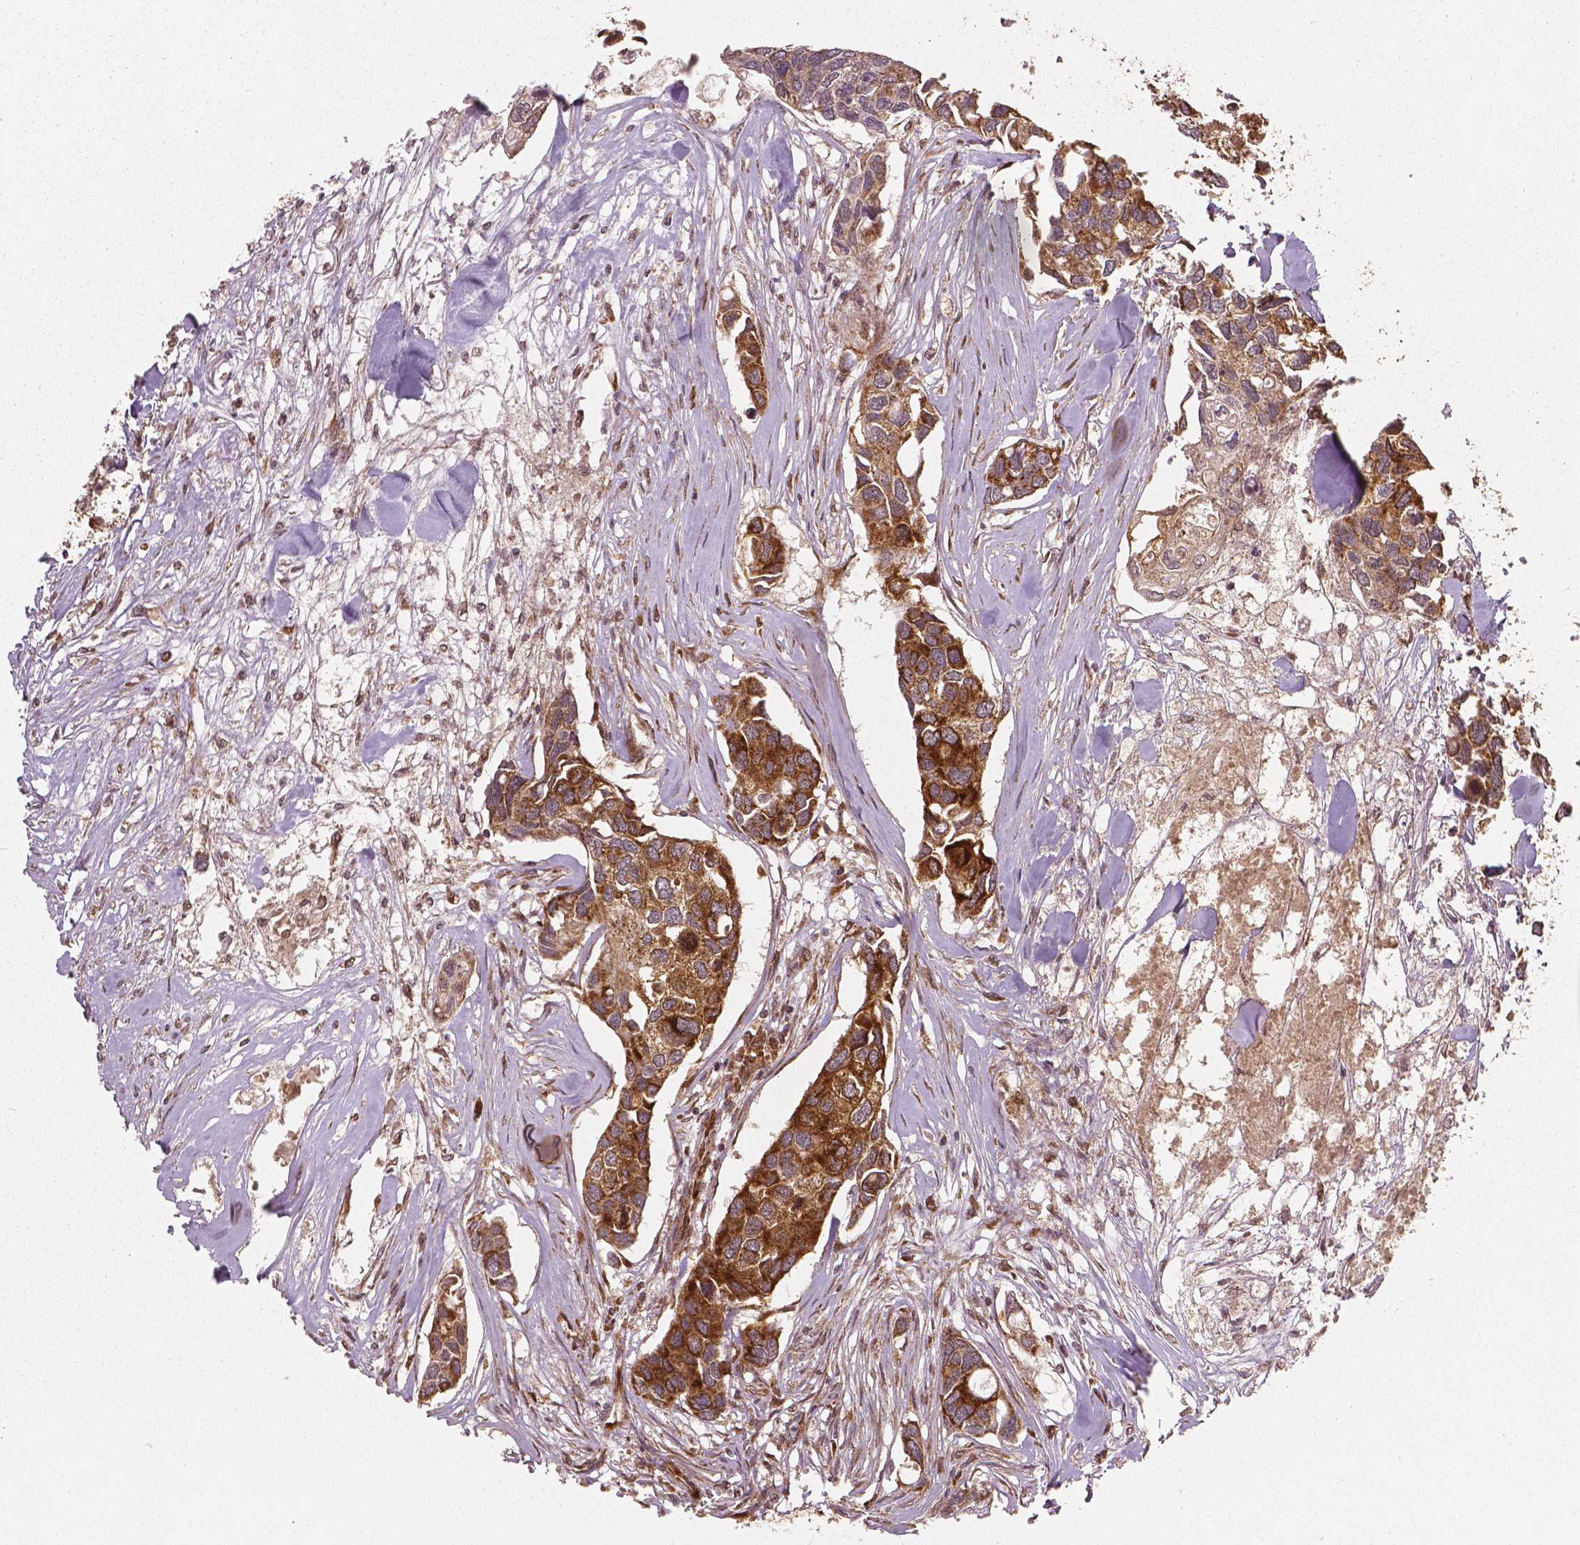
{"staining": {"intensity": "strong", "quantity": ">75%", "location": "cytoplasmic/membranous"}, "tissue": "breast cancer", "cell_type": "Tumor cells", "image_type": "cancer", "snomed": [{"axis": "morphology", "description": "Duct carcinoma"}, {"axis": "topography", "description": "Breast"}], "caption": "The immunohistochemical stain highlights strong cytoplasmic/membranous positivity in tumor cells of breast cancer tissue.", "gene": "PGAM5", "patient": {"sex": "female", "age": 83}}